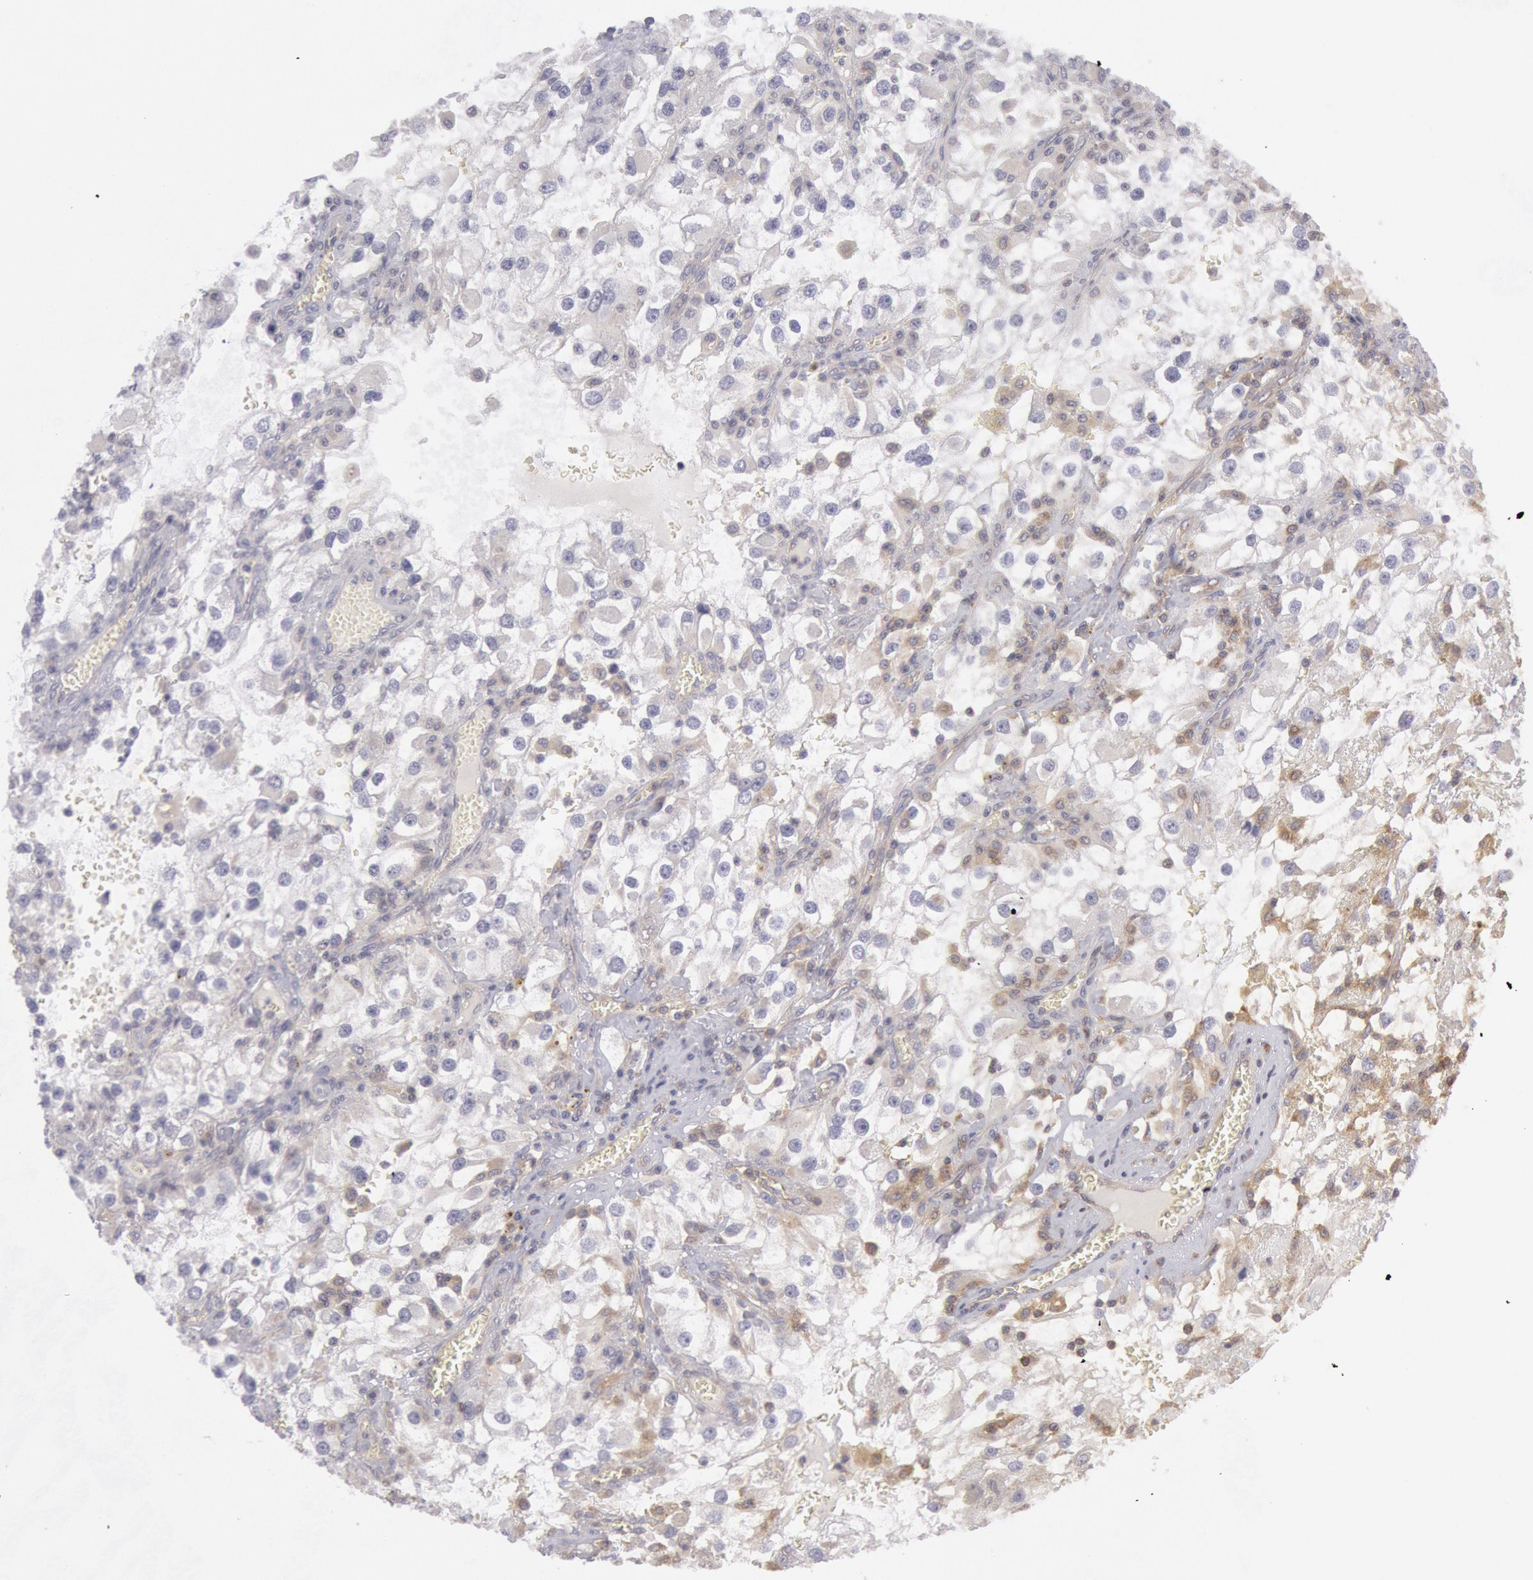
{"staining": {"intensity": "negative", "quantity": "none", "location": "none"}, "tissue": "renal cancer", "cell_type": "Tumor cells", "image_type": "cancer", "snomed": [{"axis": "morphology", "description": "Adenocarcinoma, NOS"}, {"axis": "topography", "description": "Kidney"}], "caption": "Renal cancer stained for a protein using immunohistochemistry (IHC) reveals no positivity tumor cells.", "gene": "IKBKB", "patient": {"sex": "female", "age": 52}}